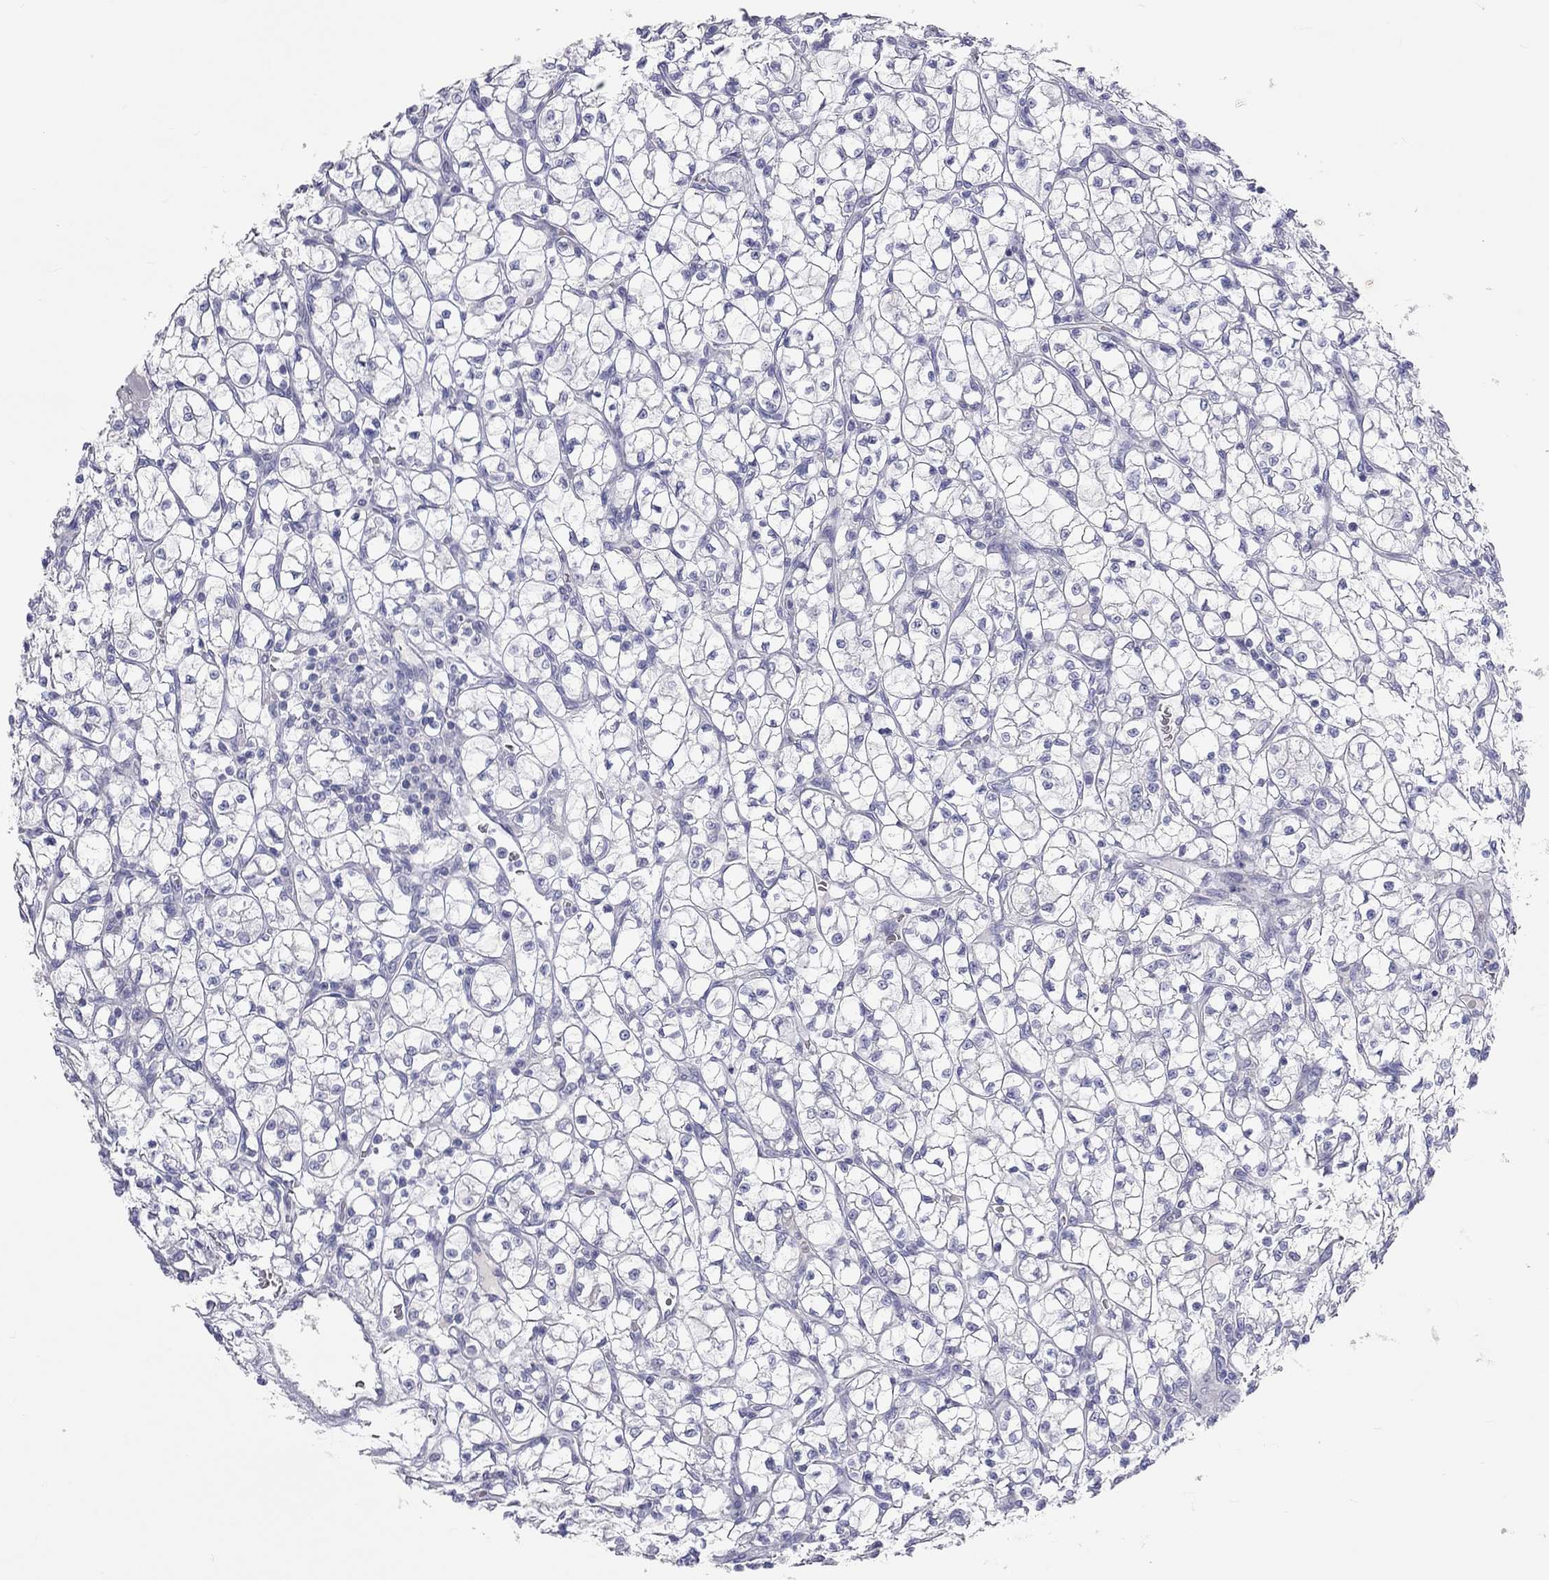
{"staining": {"intensity": "negative", "quantity": "none", "location": "none"}, "tissue": "renal cancer", "cell_type": "Tumor cells", "image_type": "cancer", "snomed": [{"axis": "morphology", "description": "Adenocarcinoma, NOS"}, {"axis": "topography", "description": "Kidney"}], "caption": "Protein analysis of adenocarcinoma (renal) demonstrates no significant staining in tumor cells.", "gene": "PCDHGC5", "patient": {"sex": "female", "age": 64}}